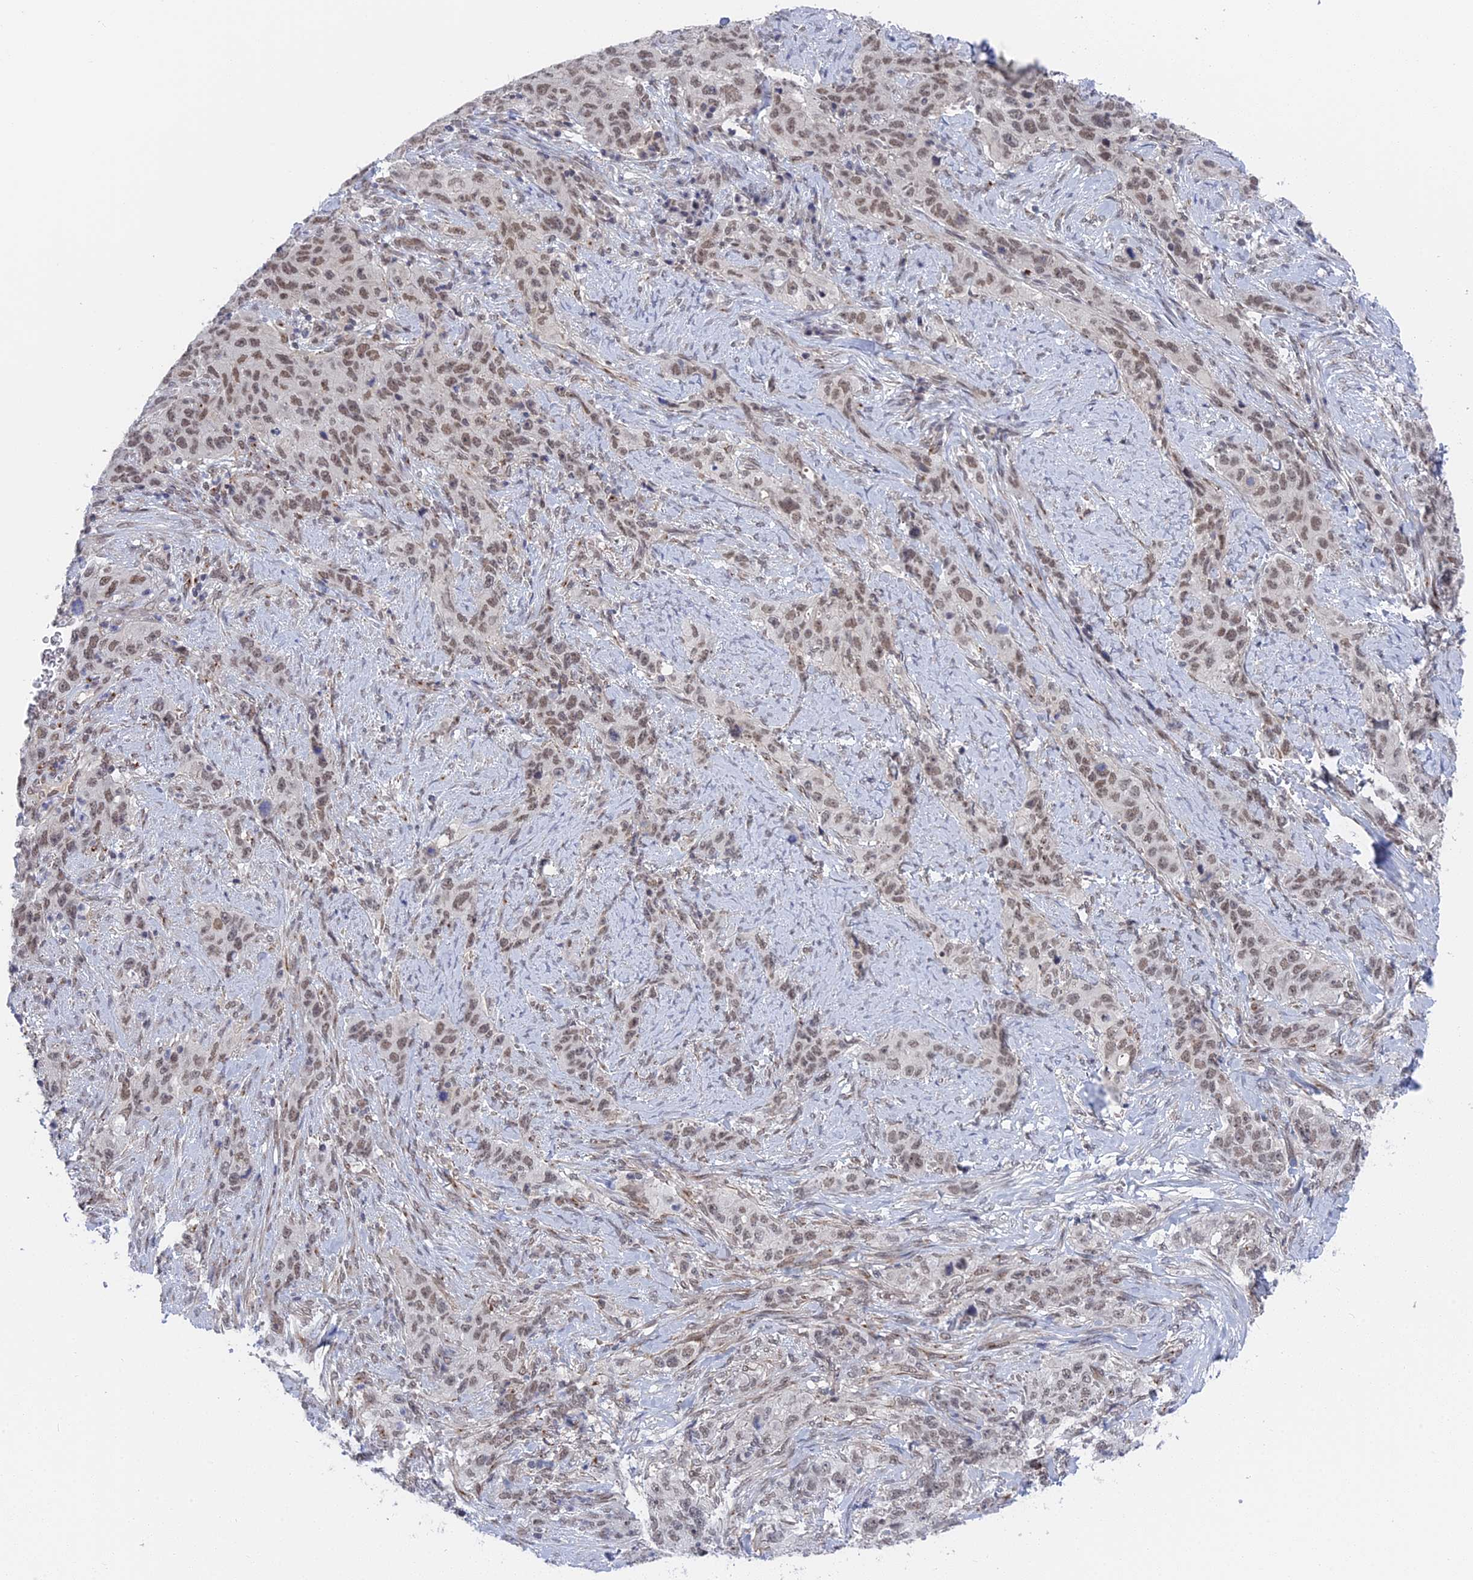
{"staining": {"intensity": "moderate", "quantity": ">75%", "location": "nuclear"}, "tissue": "stomach cancer", "cell_type": "Tumor cells", "image_type": "cancer", "snomed": [{"axis": "morphology", "description": "Adenocarcinoma, NOS"}, {"axis": "topography", "description": "Stomach"}], "caption": "Human stomach cancer (adenocarcinoma) stained with a brown dye exhibits moderate nuclear positive staining in about >75% of tumor cells.", "gene": "CCDC85A", "patient": {"sex": "male", "age": 48}}